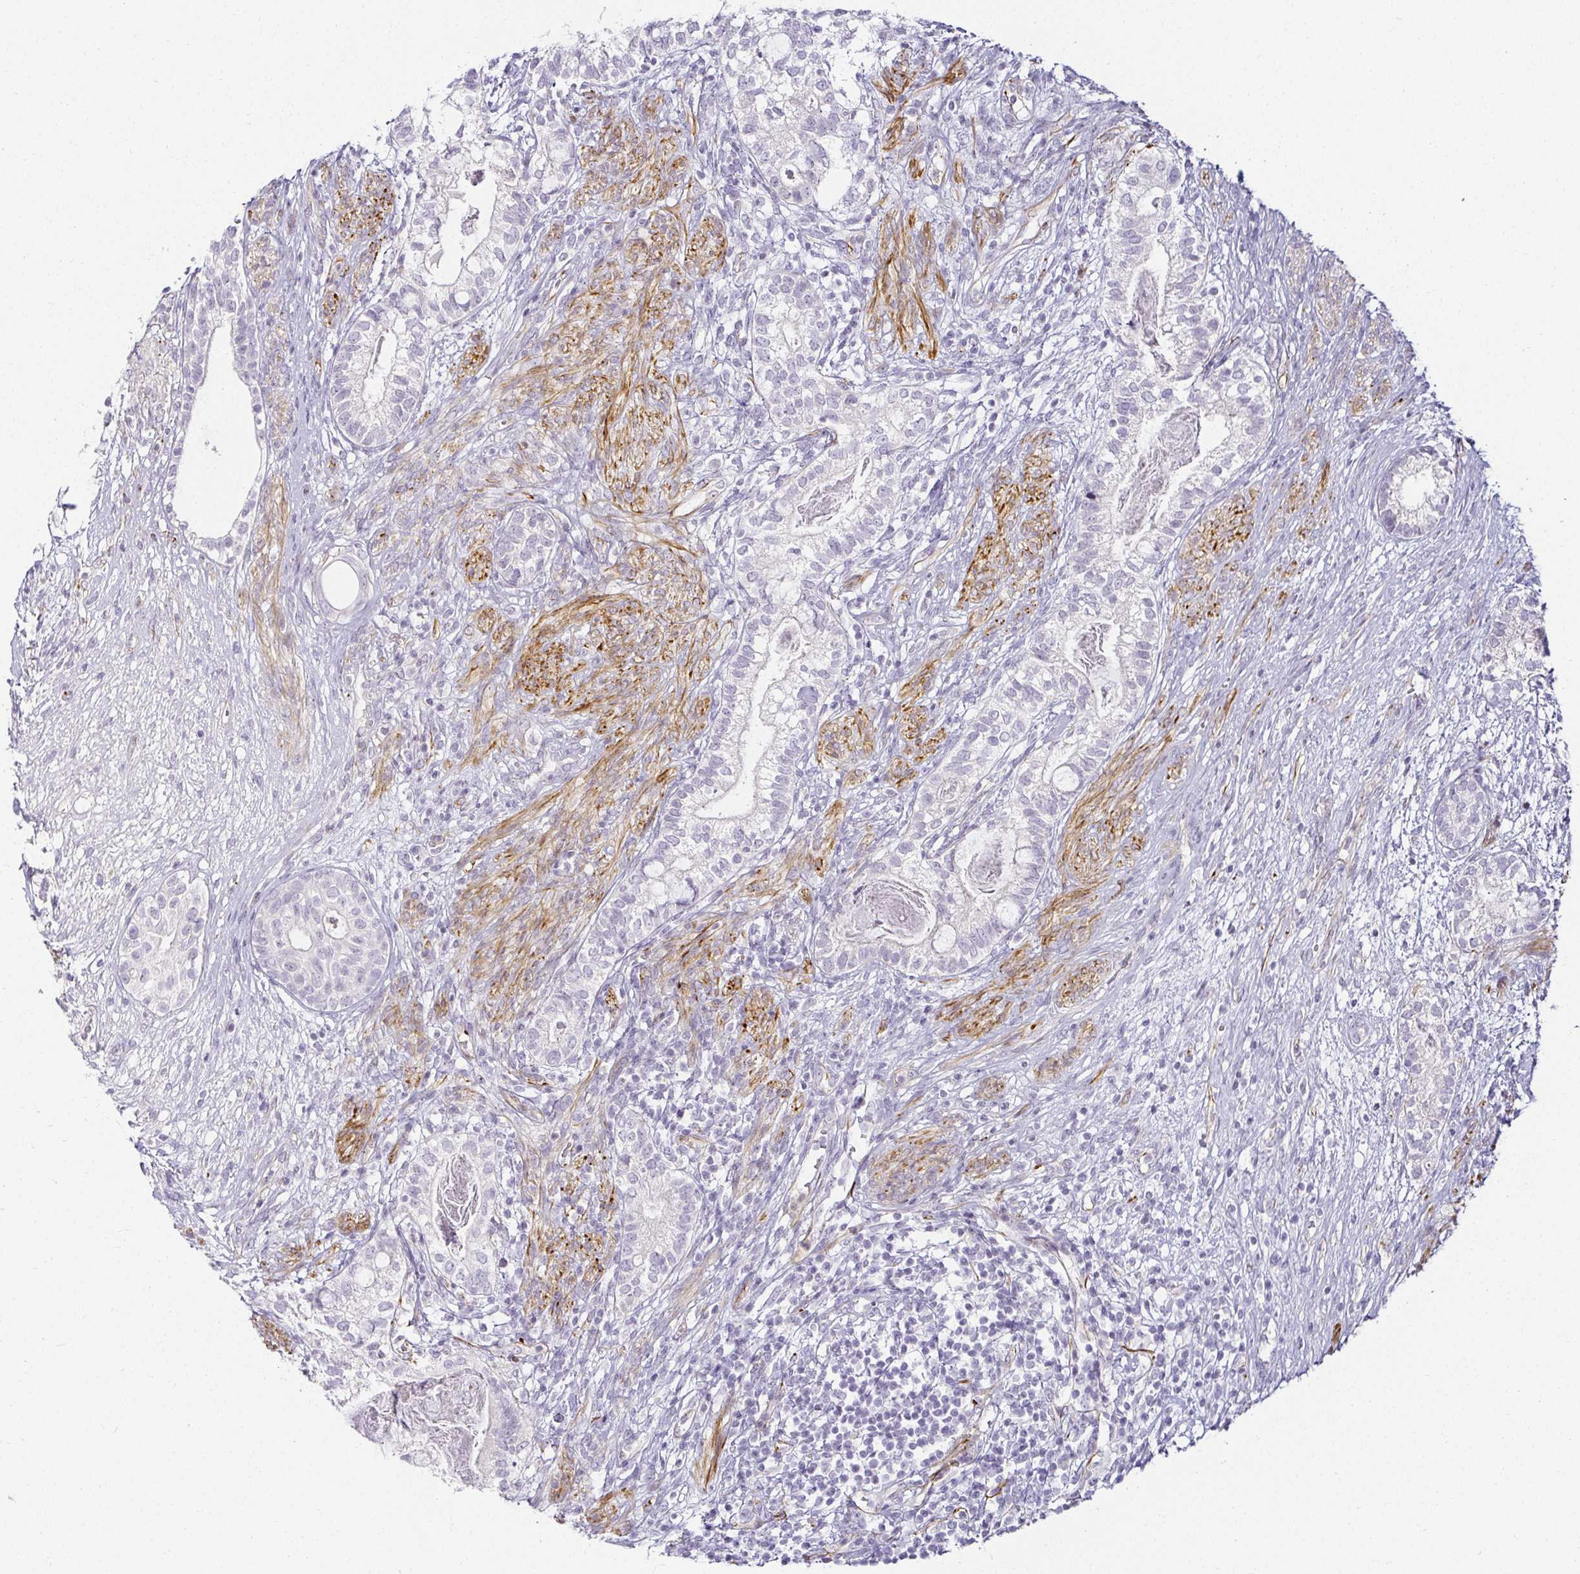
{"staining": {"intensity": "negative", "quantity": "none", "location": "none"}, "tissue": "testis cancer", "cell_type": "Tumor cells", "image_type": "cancer", "snomed": [{"axis": "morphology", "description": "Seminoma, NOS"}, {"axis": "morphology", "description": "Carcinoma, Embryonal, NOS"}, {"axis": "topography", "description": "Testis"}], "caption": "Human embryonal carcinoma (testis) stained for a protein using IHC displays no expression in tumor cells.", "gene": "ACAN", "patient": {"sex": "male", "age": 41}}